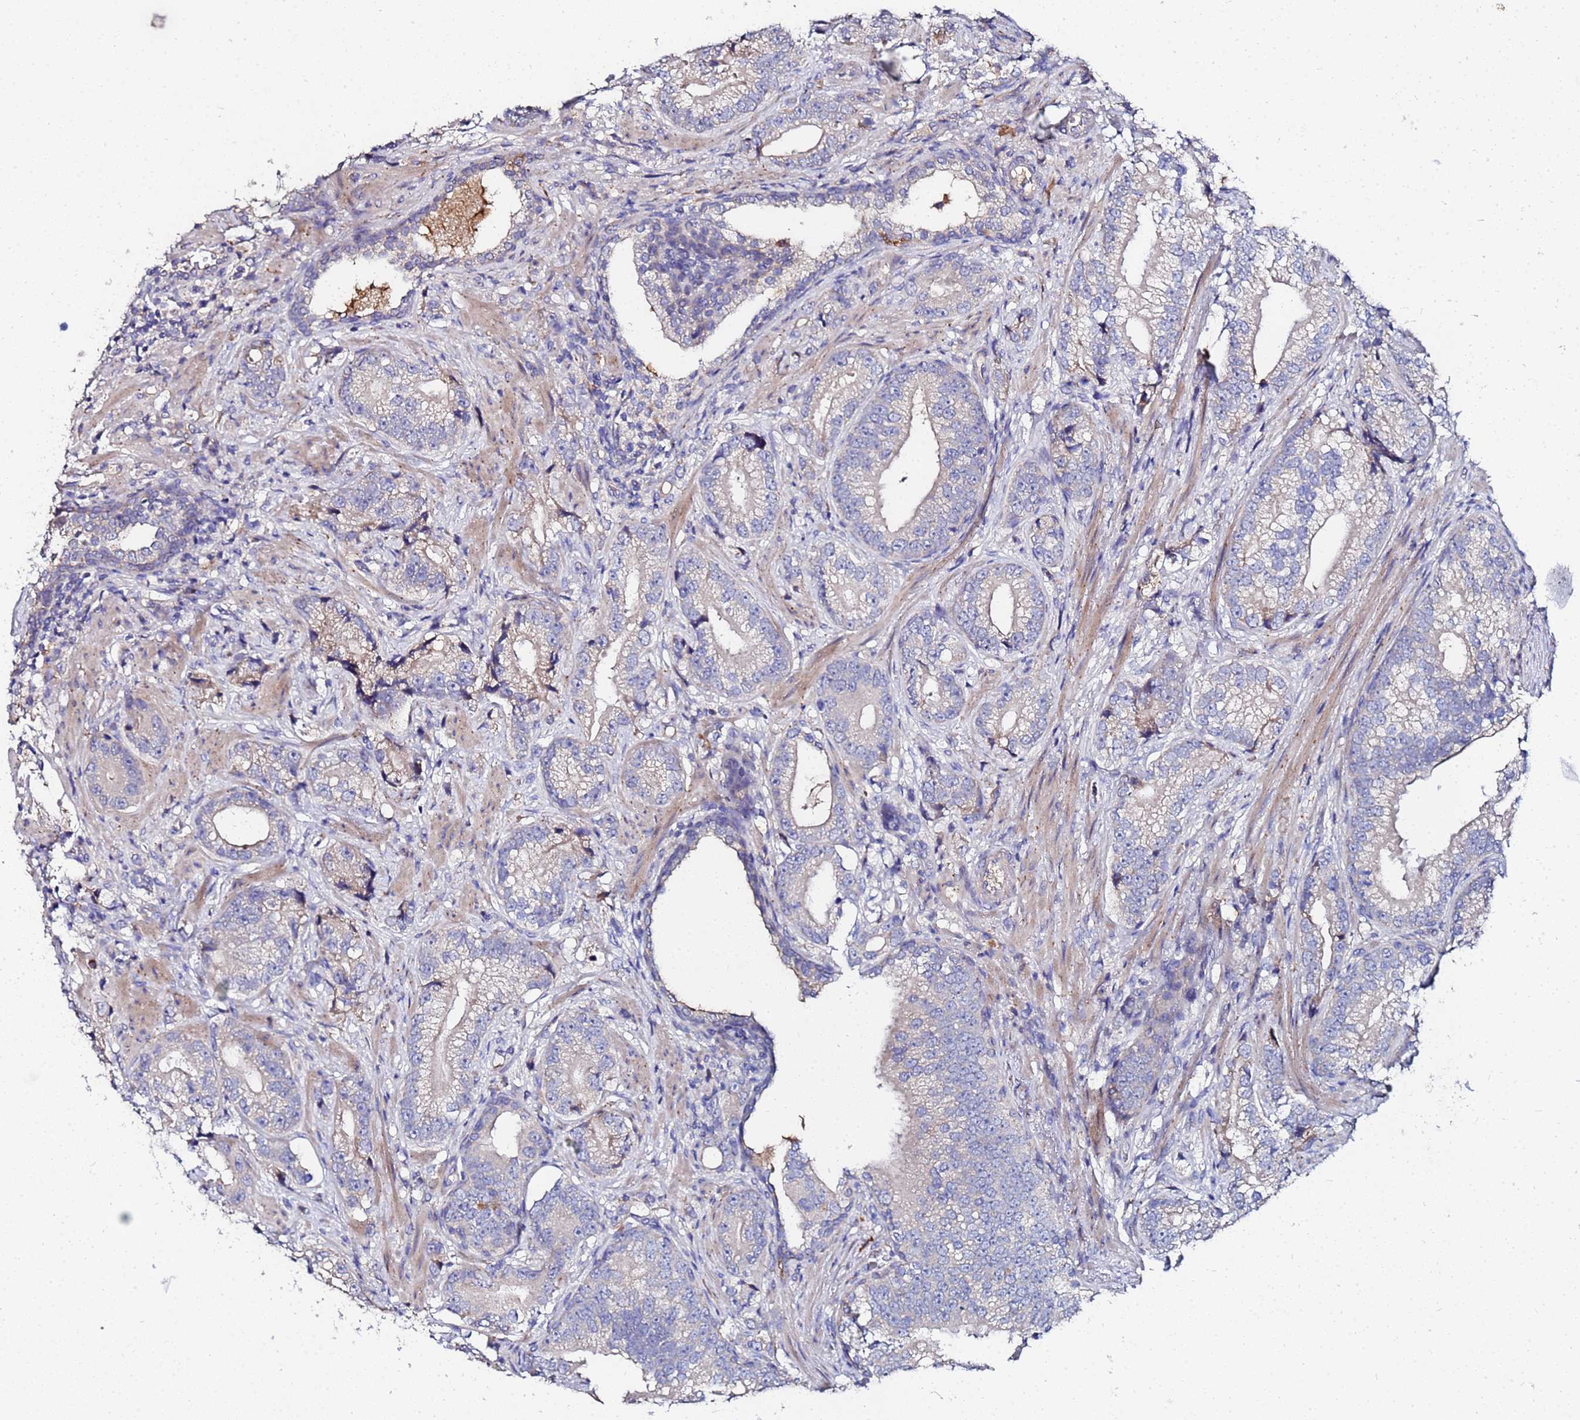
{"staining": {"intensity": "negative", "quantity": "none", "location": "none"}, "tissue": "prostate cancer", "cell_type": "Tumor cells", "image_type": "cancer", "snomed": [{"axis": "morphology", "description": "Adenocarcinoma, High grade"}, {"axis": "topography", "description": "Prostate"}], "caption": "There is no significant expression in tumor cells of high-grade adenocarcinoma (prostate).", "gene": "TCP10L", "patient": {"sex": "male", "age": 75}}